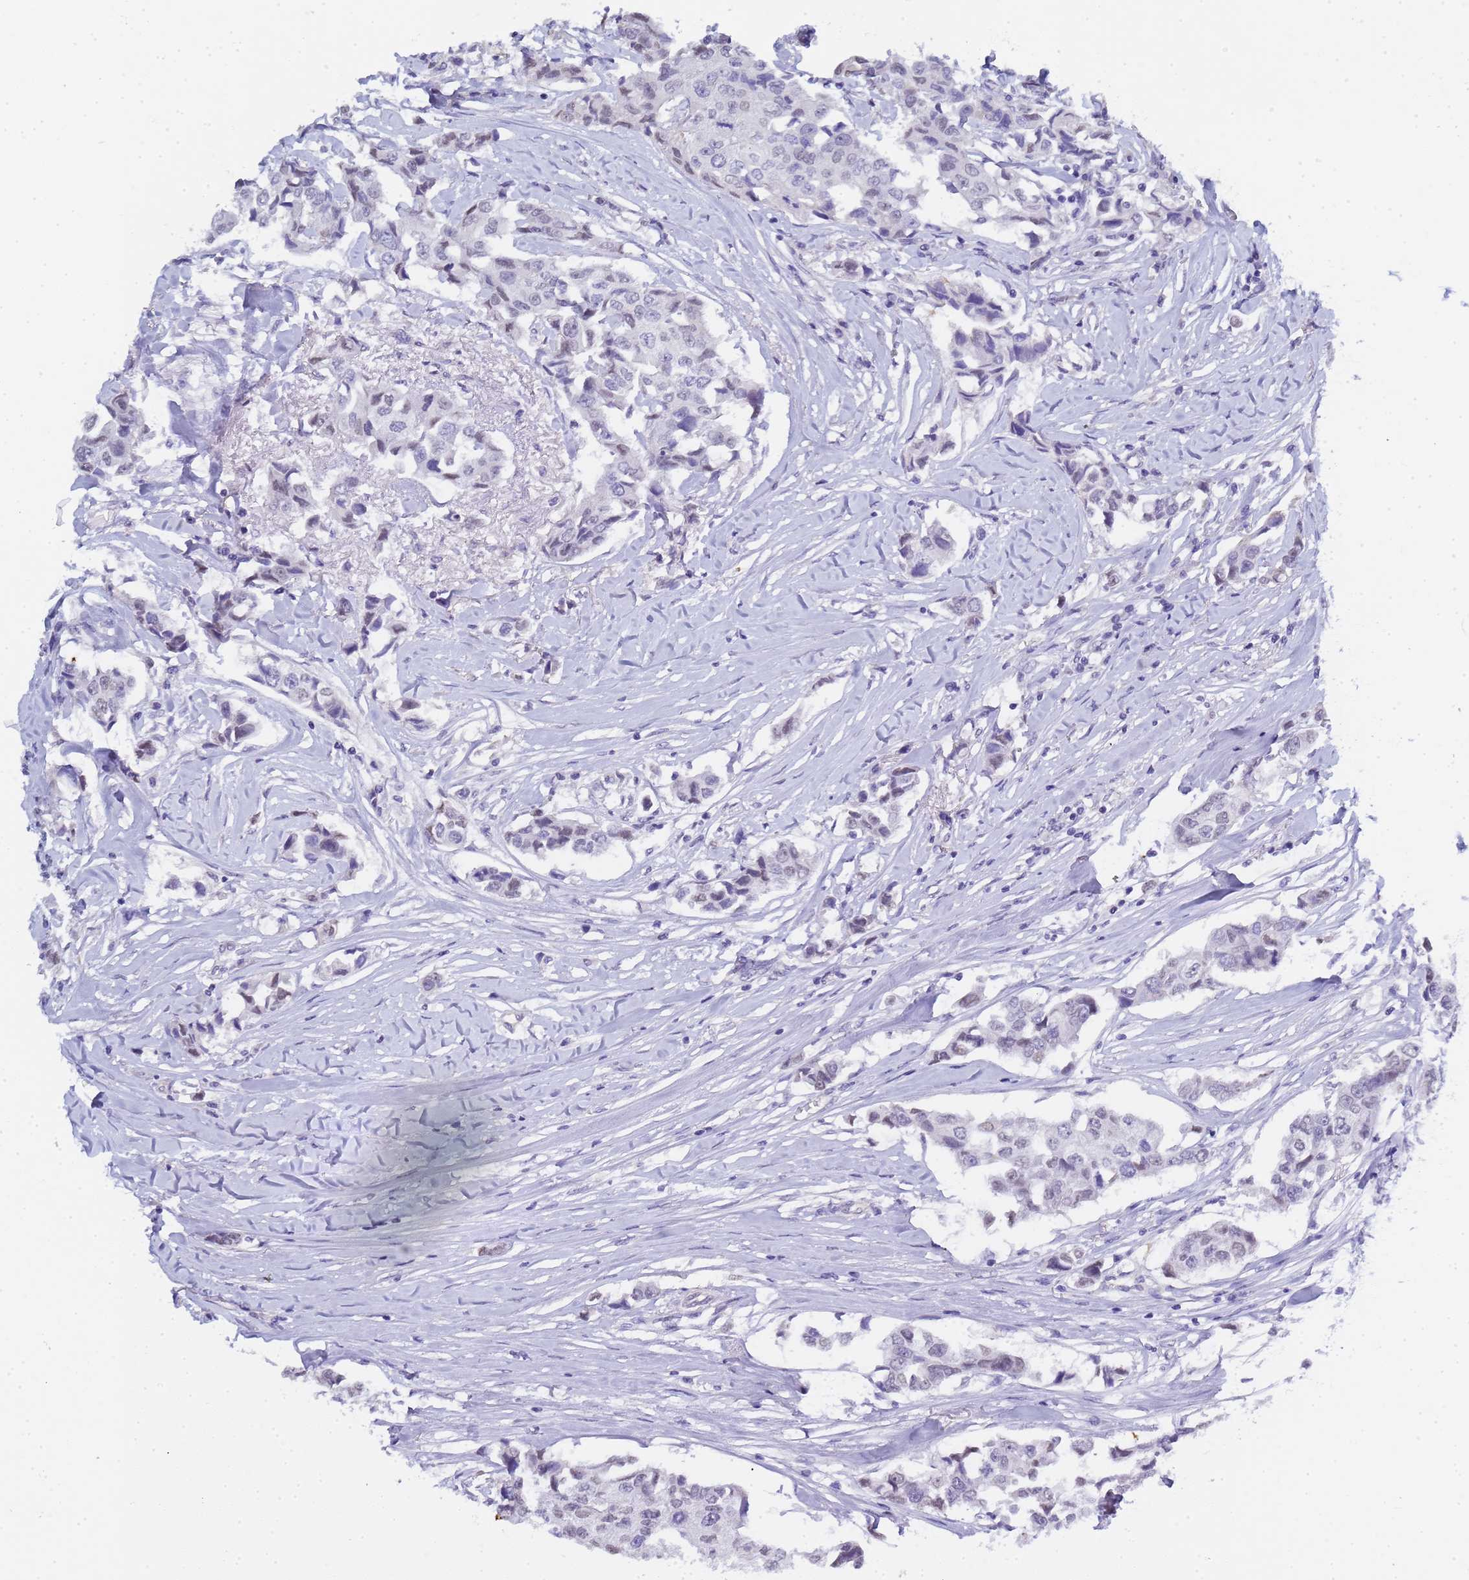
{"staining": {"intensity": "negative", "quantity": "none", "location": "none"}, "tissue": "breast cancer", "cell_type": "Tumor cells", "image_type": "cancer", "snomed": [{"axis": "morphology", "description": "Duct carcinoma"}, {"axis": "topography", "description": "Breast"}], "caption": "DAB immunohistochemical staining of intraductal carcinoma (breast) displays no significant positivity in tumor cells.", "gene": "CTRC", "patient": {"sex": "female", "age": 80}}